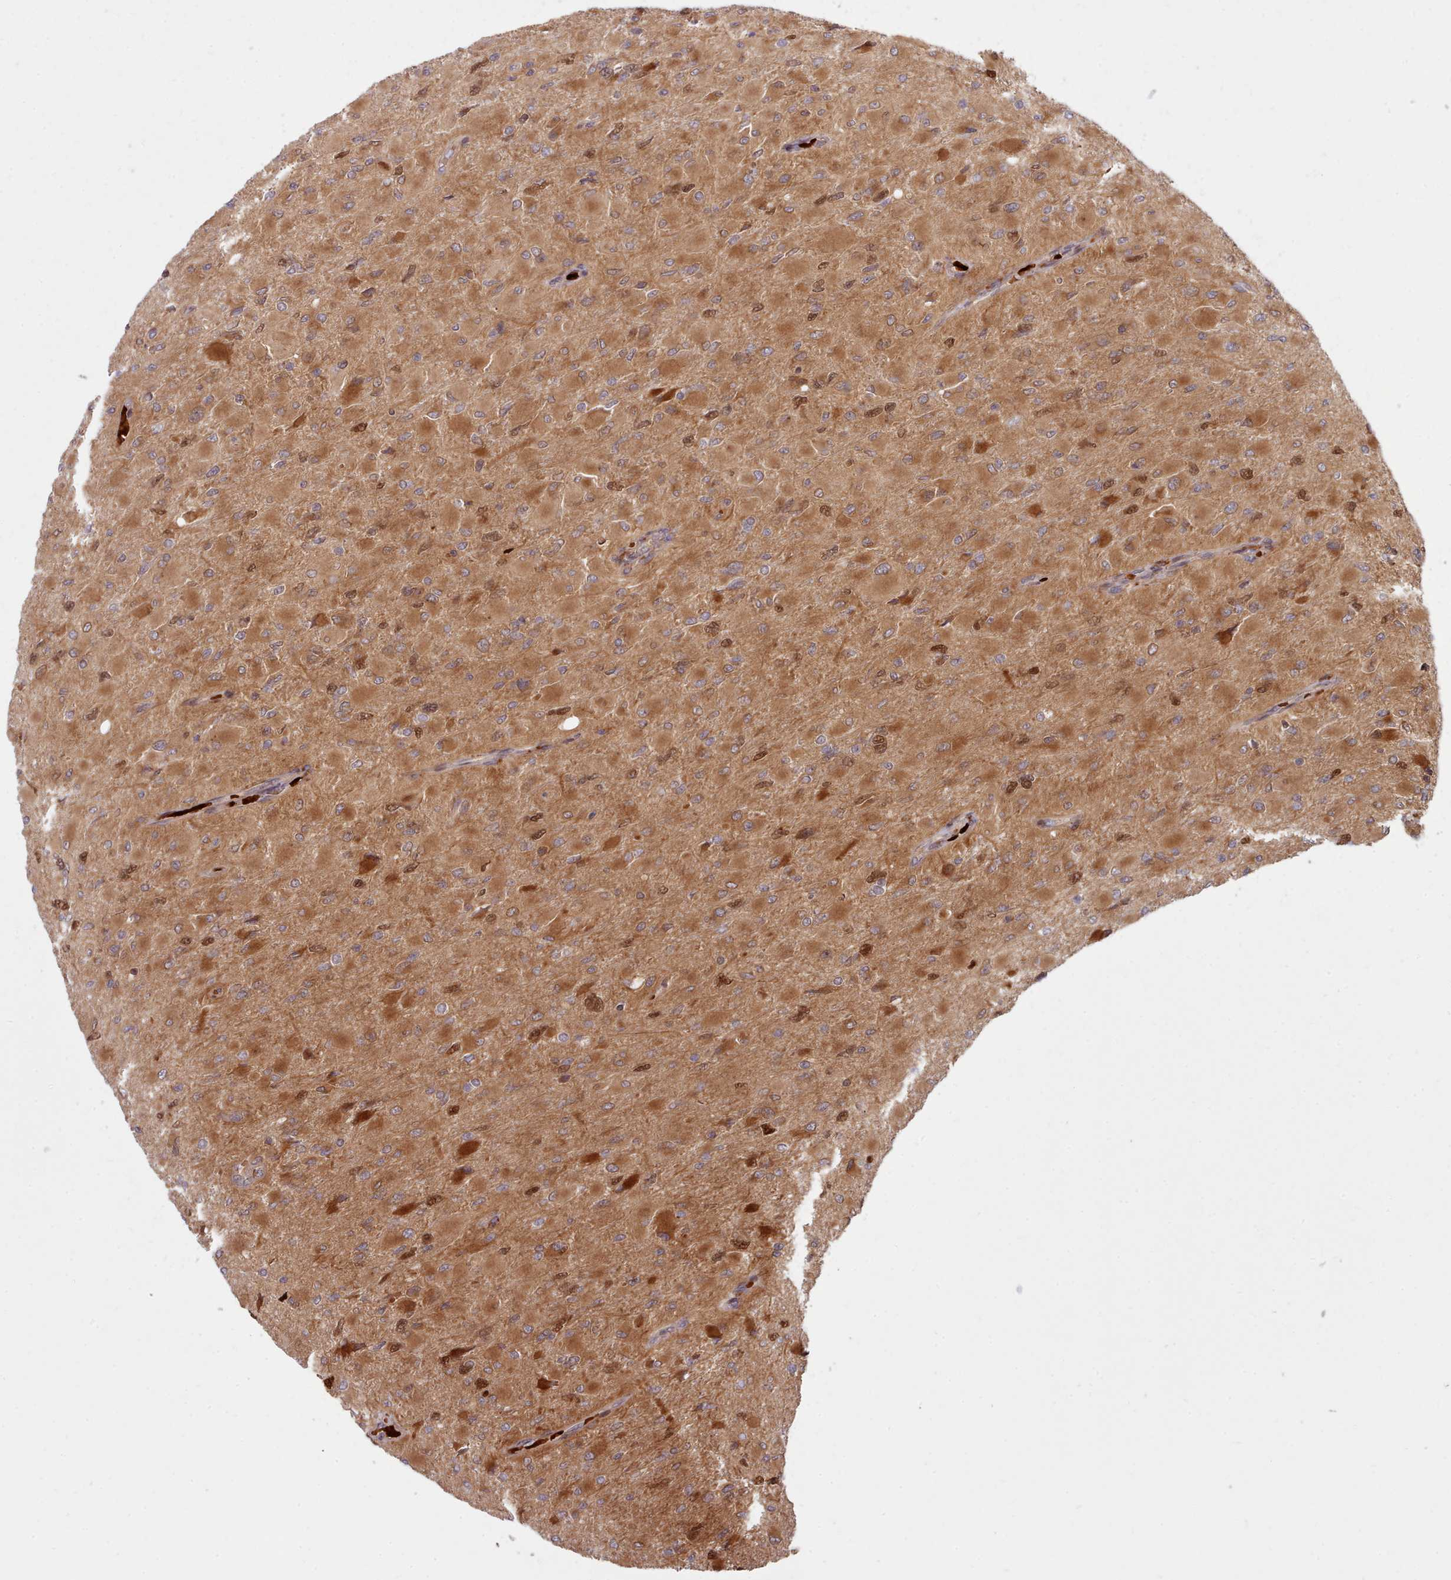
{"staining": {"intensity": "moderate", "quantity": "25%-75%", "location": "cytoplasmic/membranous,nuclear"}, "tissue": "glioma", "cell_type": "Tumor cells", "image_type": "cancer", "snomed": [{"axis": "morphology", "description": "Glioma, malignant, High grade"}, {"axis": "topography", "description": "Cerebral cortex"}], "caption": "A micrograph showing moderate cytoplasmic/membranous and nuclear positivity in about 25%-75% of tumor cells in glioma, as visualized by brown immunohistochemical staining.", "gene": "UBE2G1", "patient": {"sex": "female", "age": 36}}